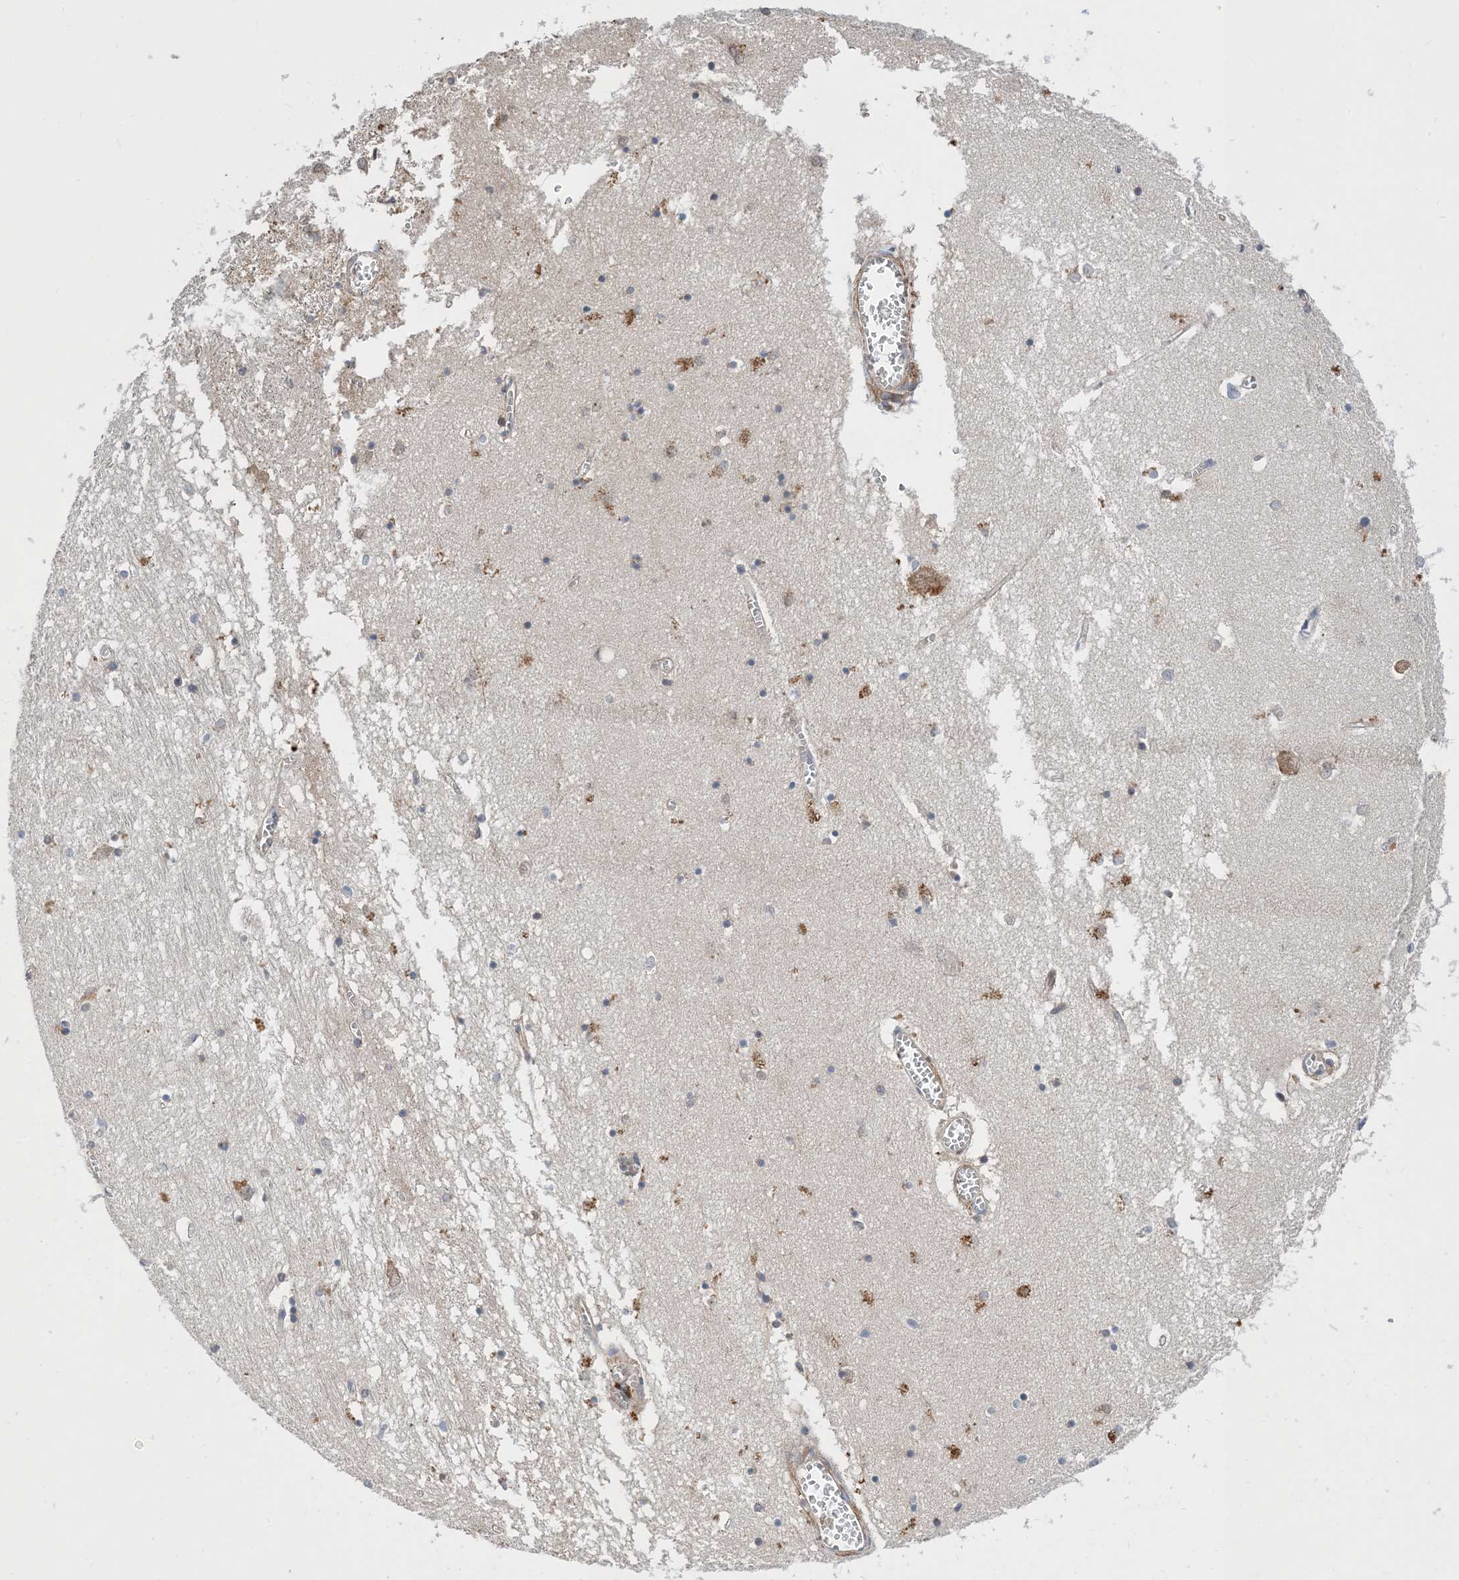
{"staining": {"intensity": "negative", "quantity": "none", "location": "none"}, "tissue": "hippocampus", "cell_type": "Glial cells", "image_type": "normal", "snomed": [{"axis": "morphology", "description": "Normal tissue, NOS"}, {"axis": "topography", "description": "Hippocampus"}], "caption": "Immunohistochemistry of benign hippocampus reveals no expression in glial cells.", "gene": "STK19", "patient": {"sex": "male", "age": 70}}